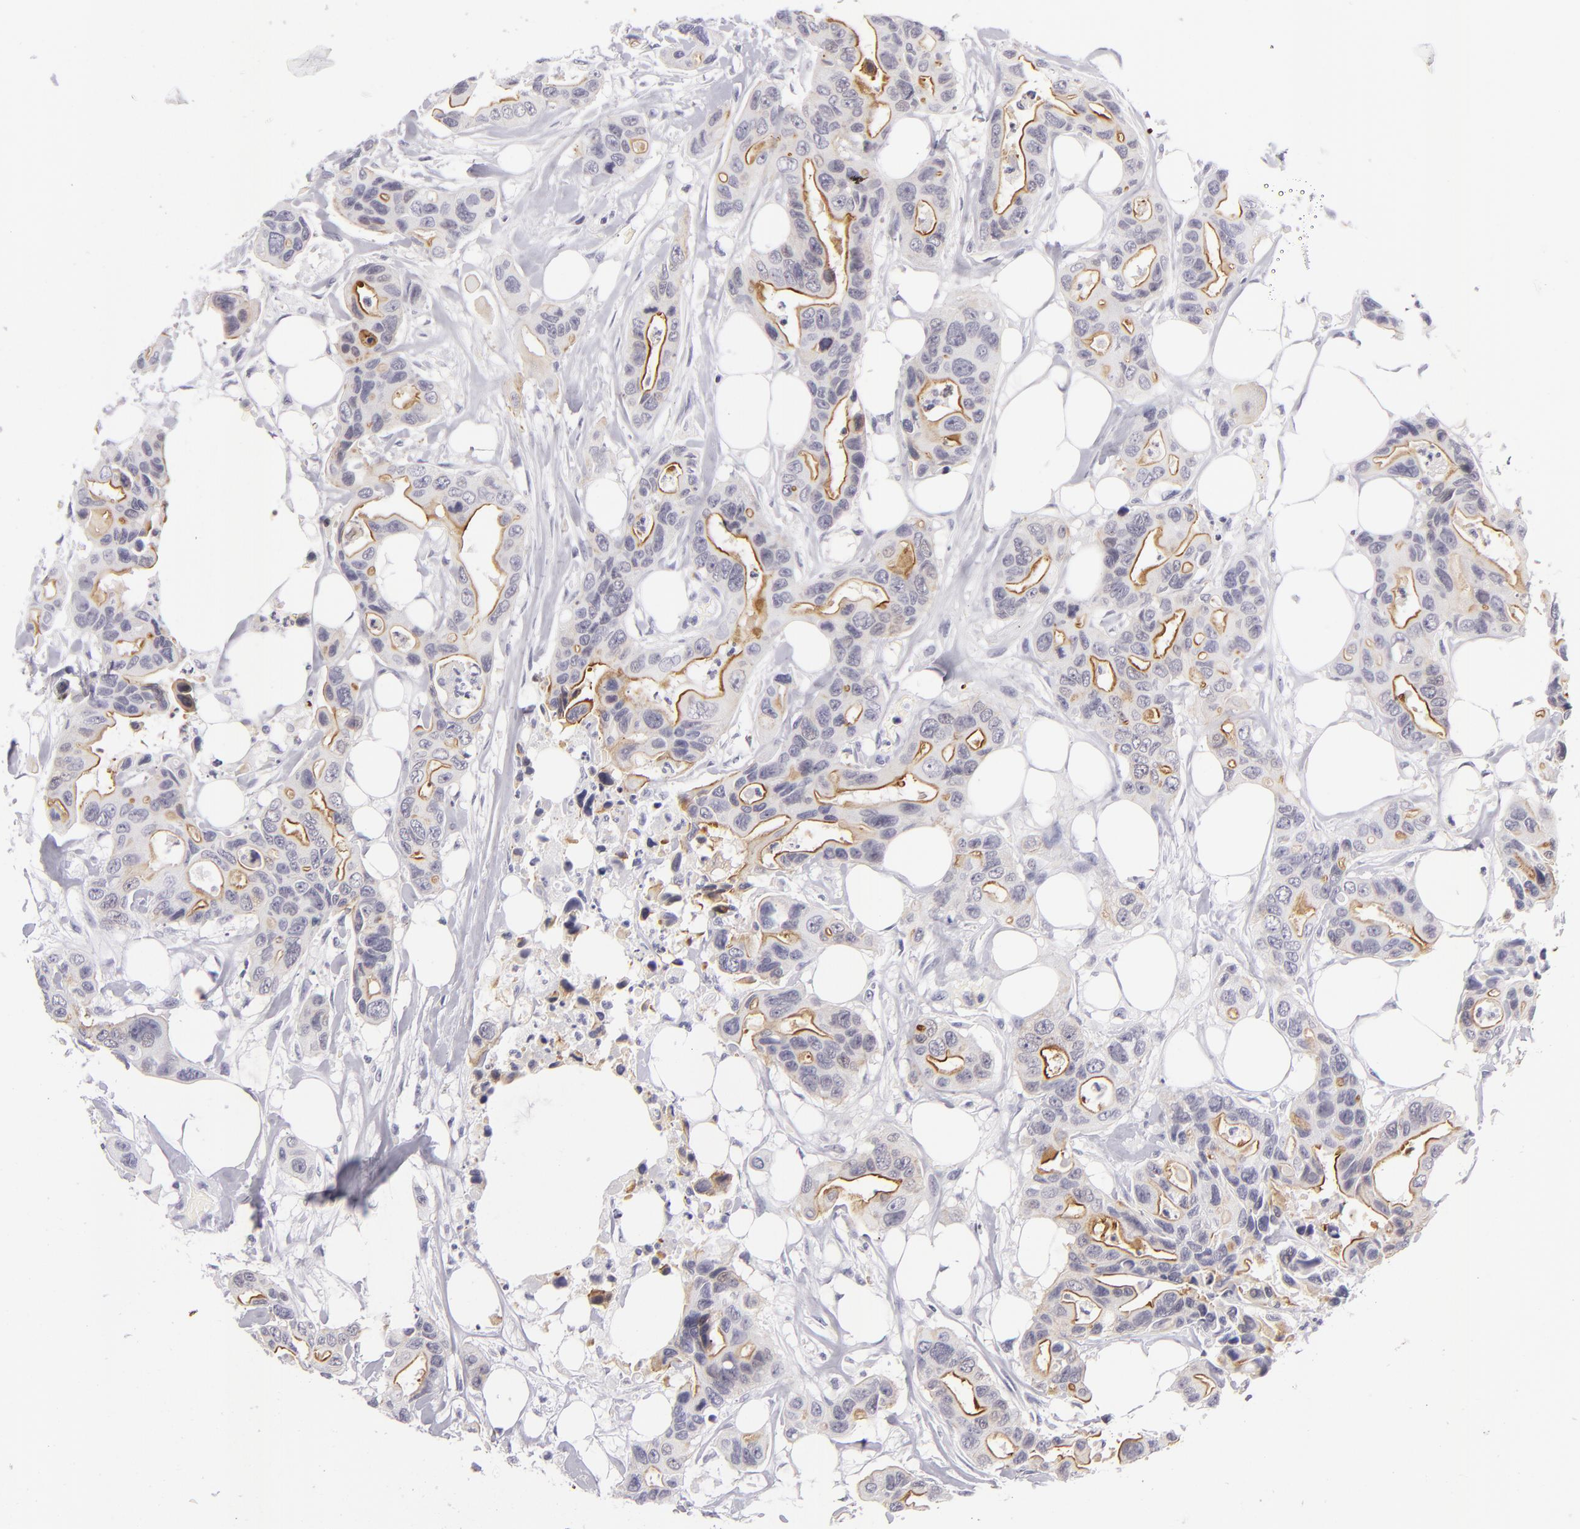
{"staining": {"intensity": "moderate", "quantity": "25%-75%", "location": "cytoplasmic/membranous"}, "tissue": "colorectal cancer", "cell_type": "Tumor cells", "image_type": "cancer", "snomed": [{"axis": "morphology", "description": "Adenocarcinoma, NOS"}, {"axis": "topography", "description": "Colon"}], "caption": "Immunohistochemical staining of adenocarcinoma (colorectal) displays medium levels of moderate cytoplasmic/membranous positivity in approximately 25%-75% of tumor cells.", "gene": "VIL1", "patient": {"sex": "female", "age": 70}}